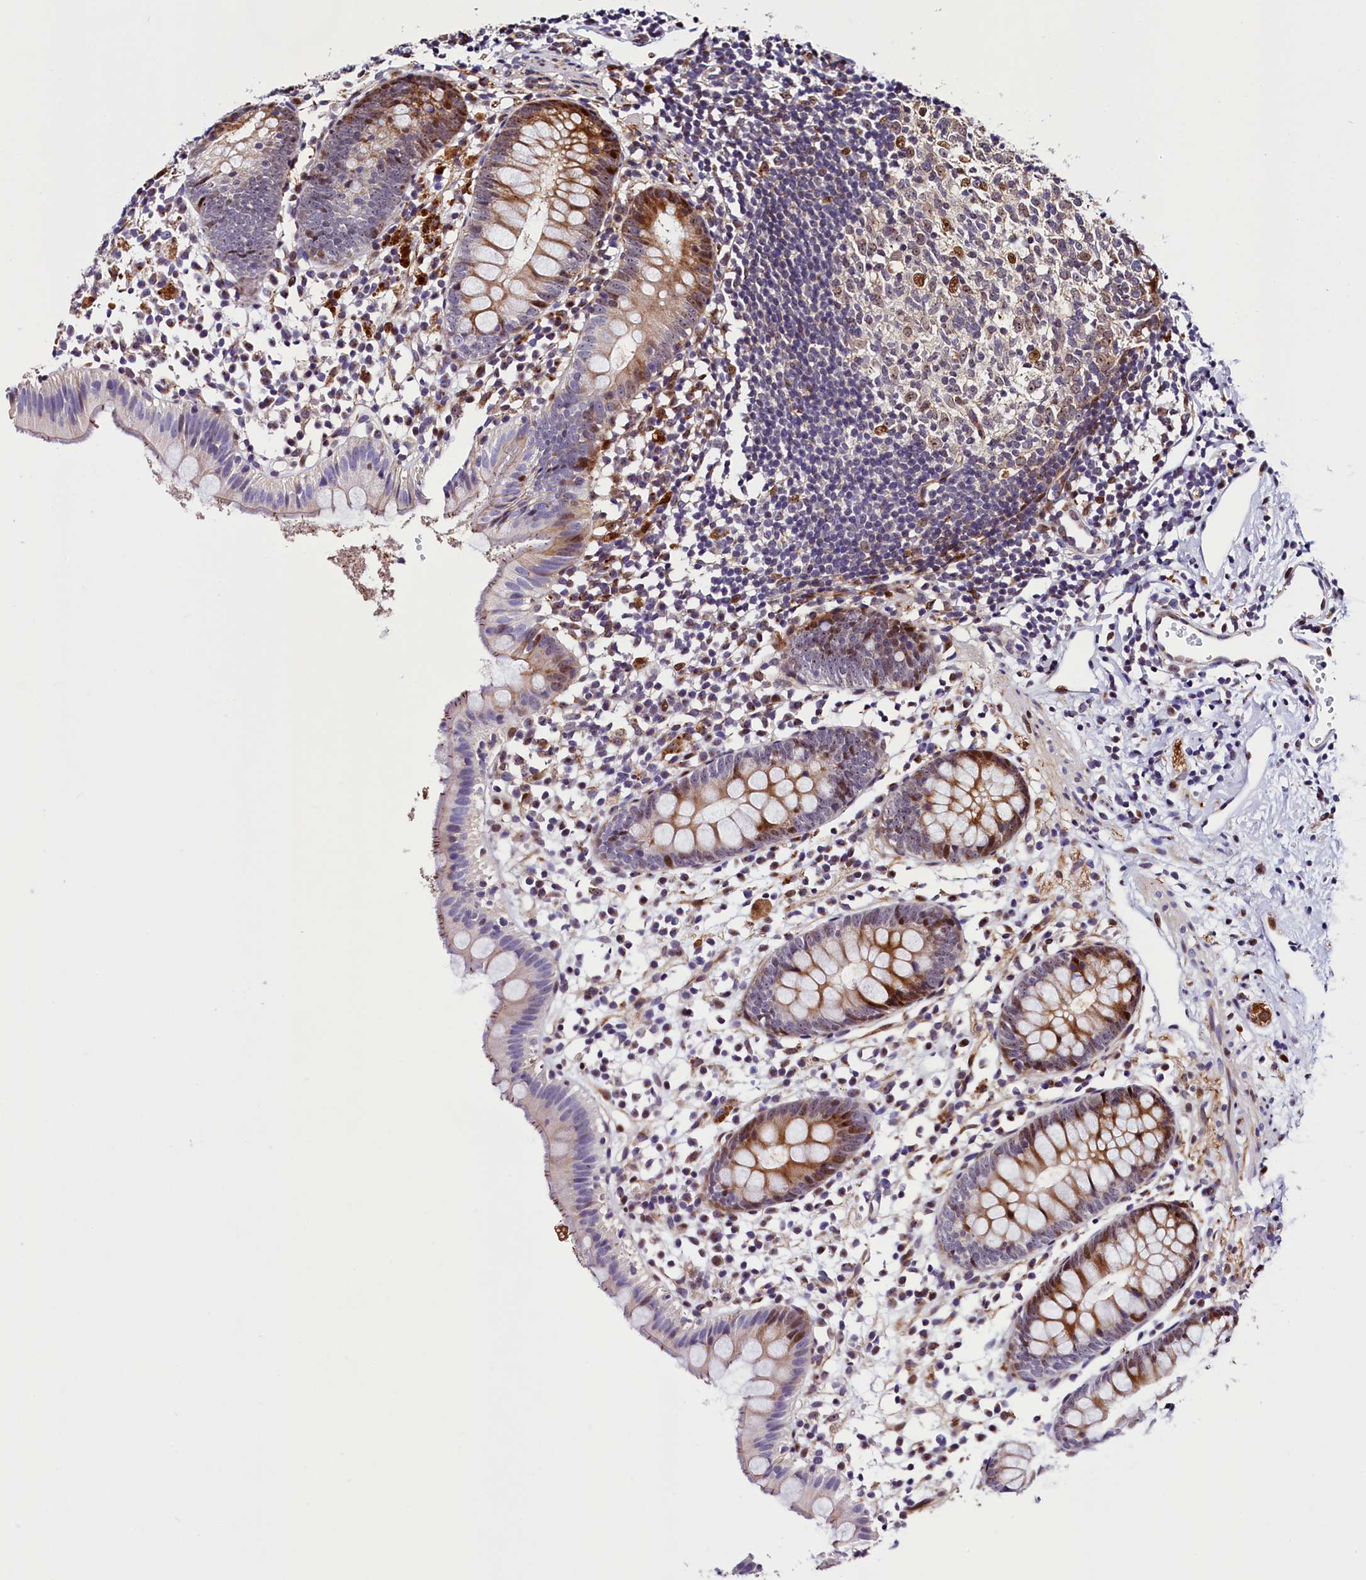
{"staining": {"intensity": "strong", "quantity": "<25%", "location": "cytoplasmic/membranous,nuclear"}, "tissue": "appendix", "cell_type": "Glandular cells", "image_type": "normal", "snomed": [{"axis": "morphology", "description": "Normal tissue, NOS"}, {"axis": "topography", "description": "Appendix"}], "caption": "Strong cytoplasmic/membranous,nuclear expression for a protein is identified in about <25% of glandular cells of benign appendix using immunohistochemistry (IHC).", "gene": "TRMT112", "patient": {"sex": "female", "age": 20}}